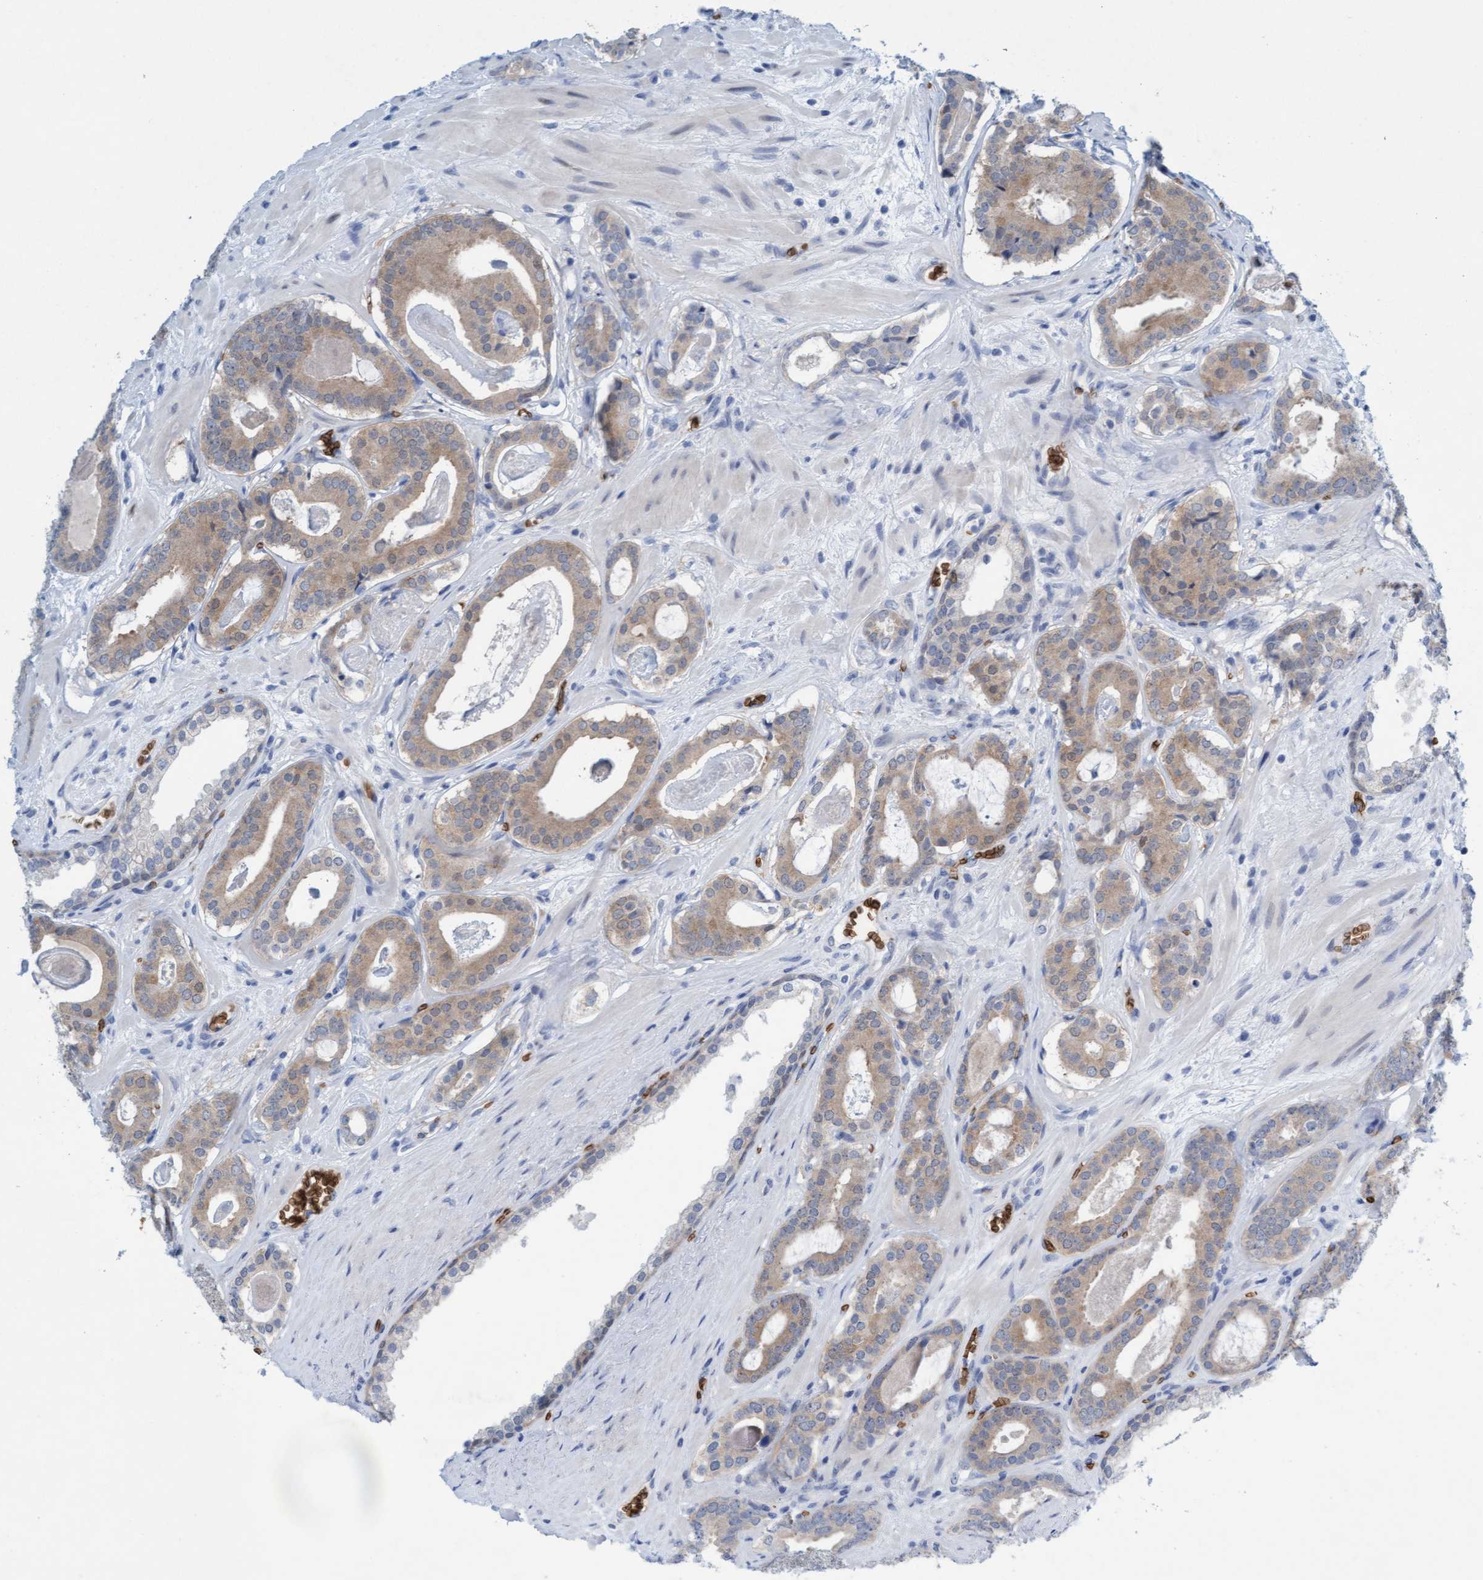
{"staining": {"intensity": "weak", "quantity": "25%-75%", "location": "cytoplasmic/membranous"}, "tissue": "prostate cancer", "cell_type": "Tumor cells", "image_type": "cancer", "snomed": [{"axis": "morphology", "description": "Adenocarcinoma, High grade"}, {"axis": "topography", "description": "Prostate"}], "caption": "A micrograph of human high-grade adenocarcinoma (prostate) stained for a protein shows weak cytoplasmic/membranous brown staining in tumor cells.", "gene": "SPEM2", "patient": {"sex": "male", "age": 60}}